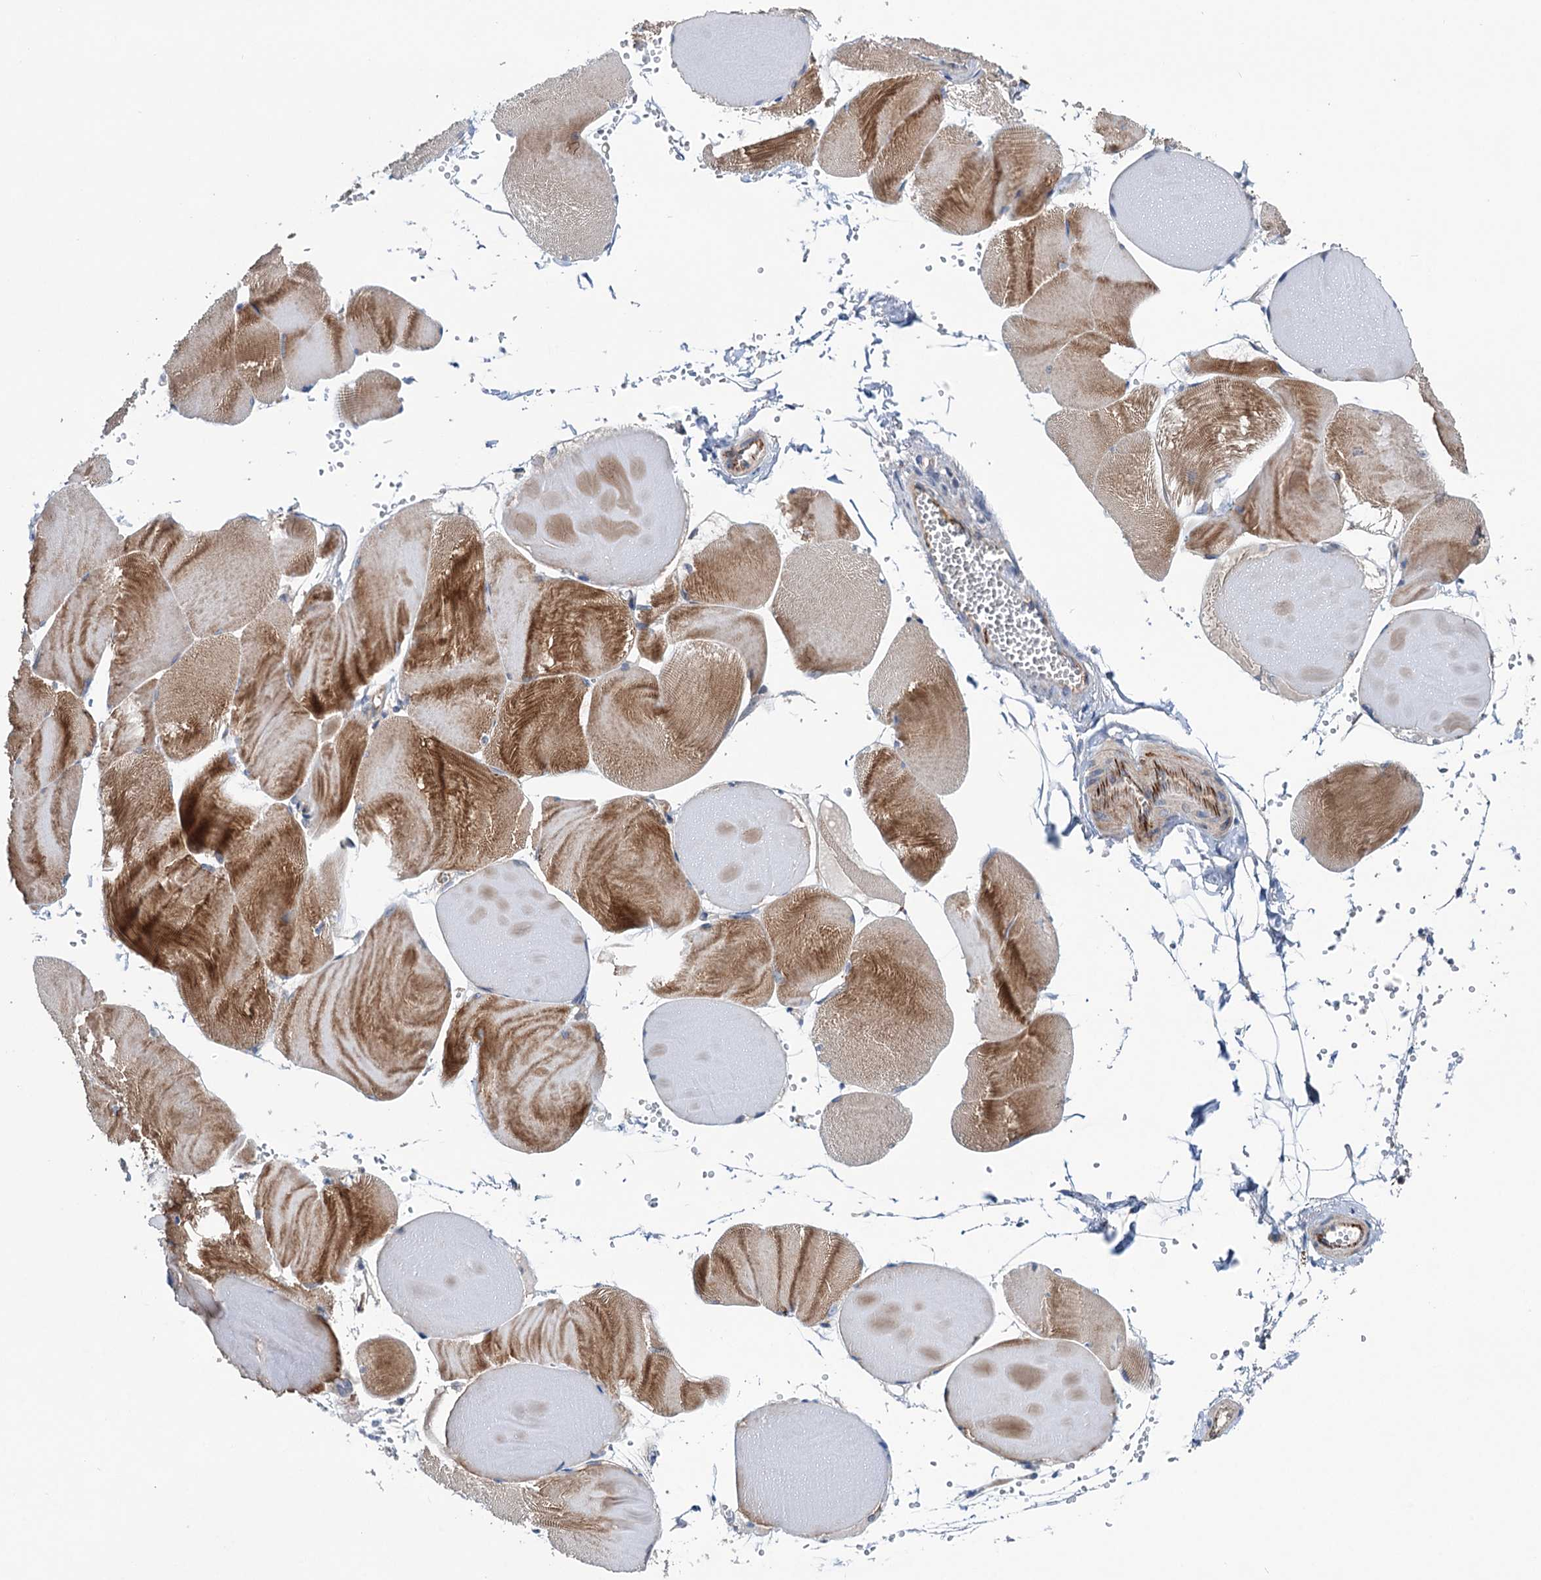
{"staining": {"intensity": "moderate", "quantity": "25%-75%", "location": "cytoplasmic/membranous"}, "tissue": "skeletal muscle", "cell_type": "Myocytes", "image_type": "normal", "snomed": [{"axis": "morphology", "description": "Normal tissue, NOS"}, {"axis": "morphology", "description": "Basal cell carcinoma"}, {"axis": "topography", "description": "Skeletal muscle"}], "caption": "A brown stain highlights moderate cytoplasmic/membranous staining of a protein in myocytes of unremarkable skeletal muscle. (Brightfield microscopy of DAB IHC at high magnification).", "gene": "NCAPD2", "patient": {"sex": "female", "age": 64}}